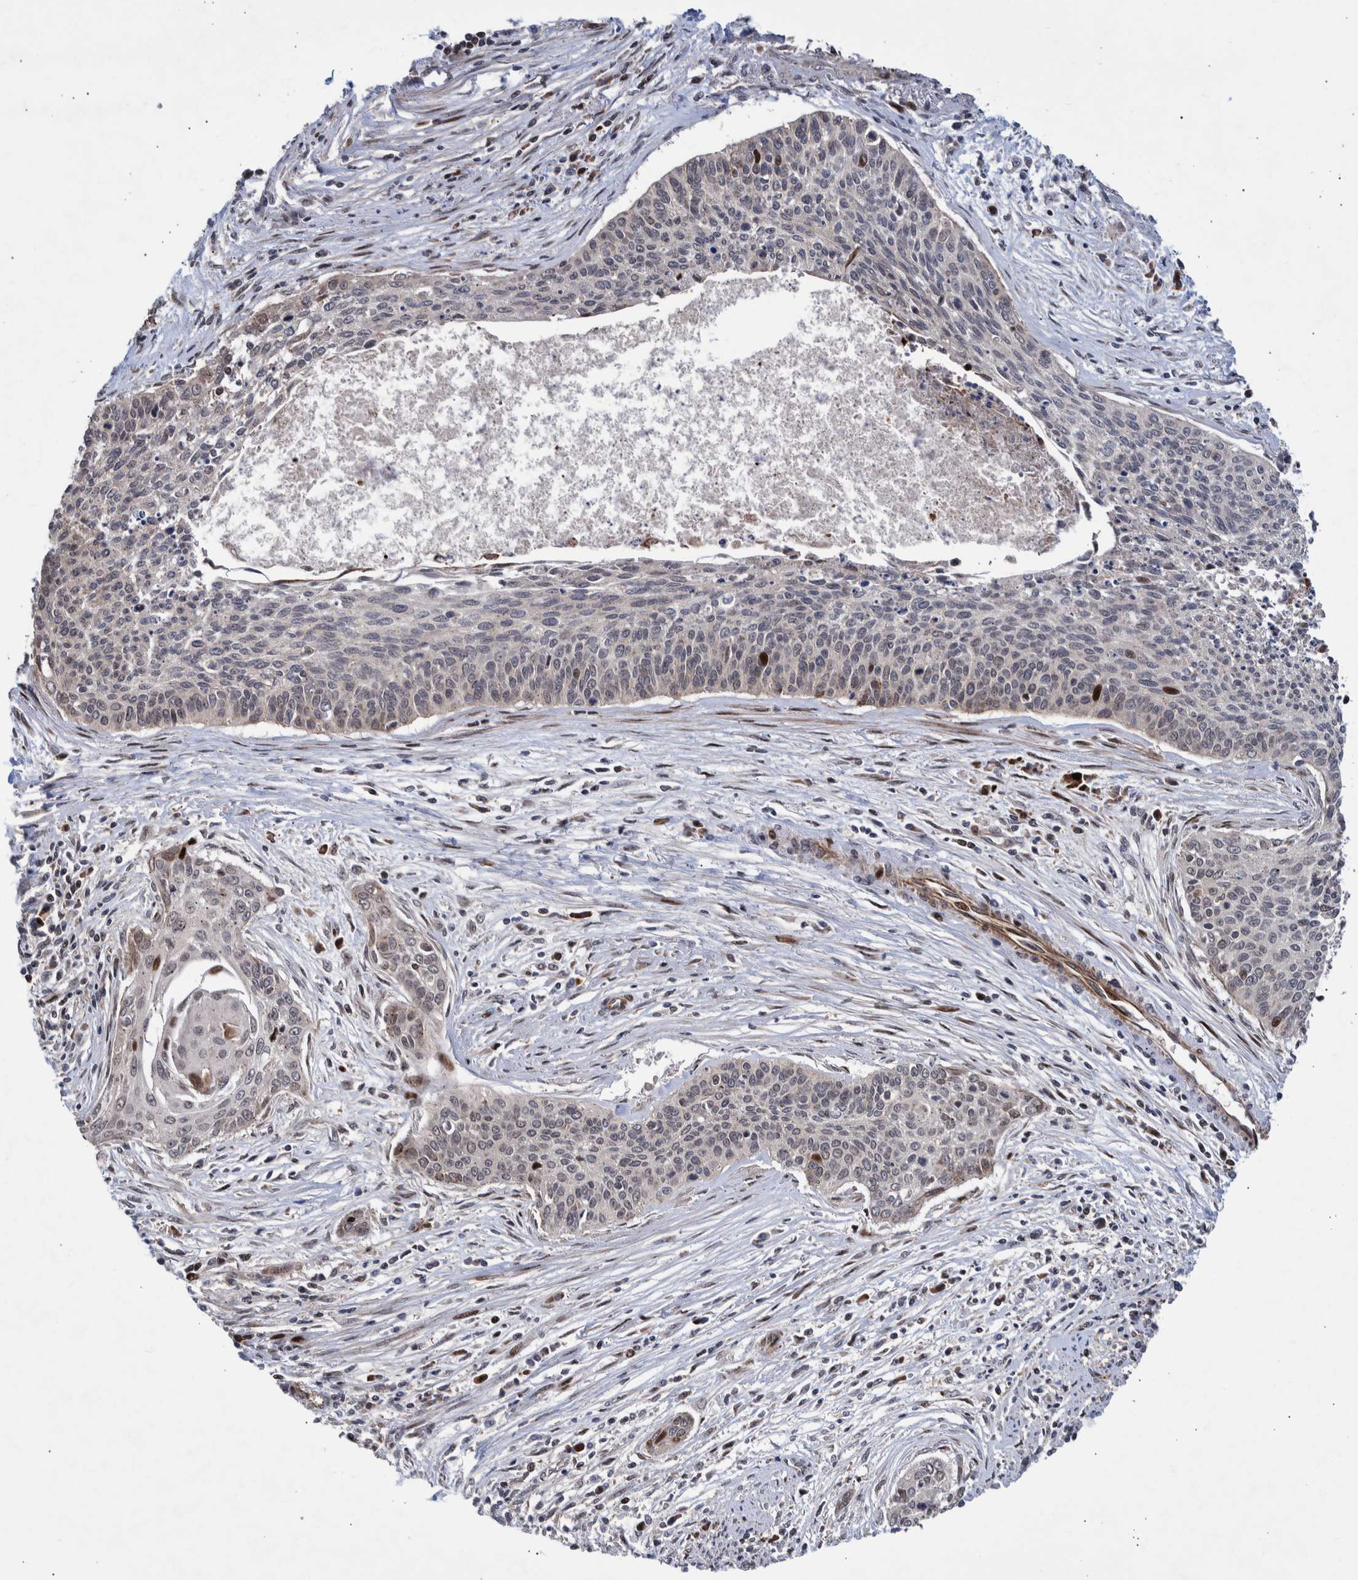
{"staining": {"intensity": "moderate", "quantity": "<25%", "location": "nuclear"}, "tissue": "cervical cancer", "cell_type": "Tumor cells", "image_type": "cancer", "snomed": [{"axis": "morphology", "description": "Squamous cell carcinoma, NOS"}, {"axis": "topography", "description": "Cervix"}], "caption": "Immunohistochemistry staining of squamous cell carcinoma (cervical), which exhibits low levels of moderate nuclear expression in about <25% of tumor cells indicating moderate nuclear protein staining. The staining was performed using DAB (brown) for protein detection and nuclei were counterstained in hematoxylin (blue).", "gene": "SHISA6", "patient": {"sex": "female", "age": 55}}